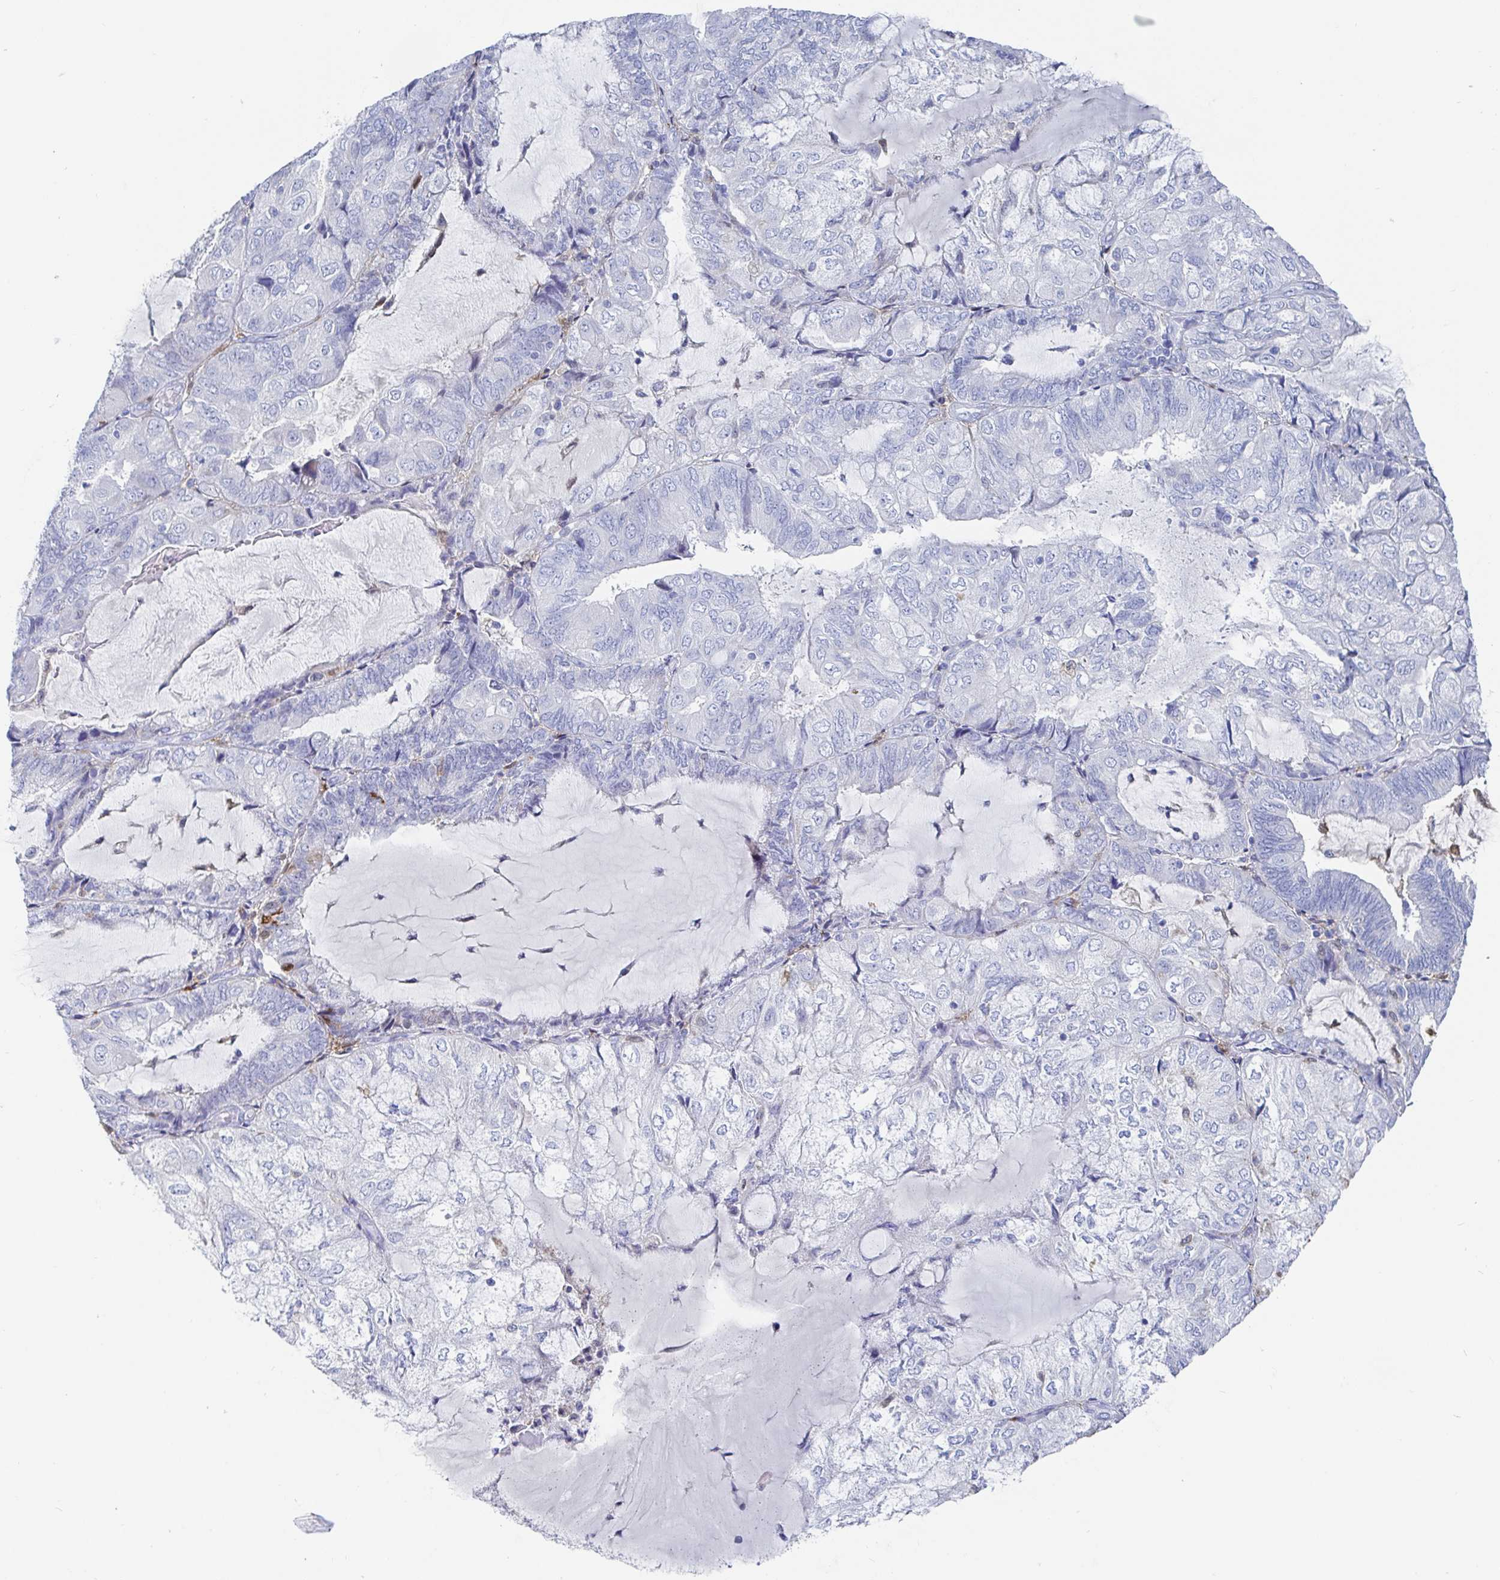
{"staining": {"intensity": "negative", "quantity": "none", "location": "none"}, "tissue": "endometrial cancer", "cell_type": "Tumor cells", "image_type": "cancer", "snomed": [{"axis": "morphology", "description": "Adenocarcinoma, NOS"}, {"axis": "topography", "description": "Endometrium"}], "caption": "A high-resolution histopathology image shows immunohistochemistry (IHC) staining of adenocarcinoma (endometrial), which exhibits no significant expression in tumor cells.", "gene": "OR2A4", "patient": {"sex": "female", "age": 81}}